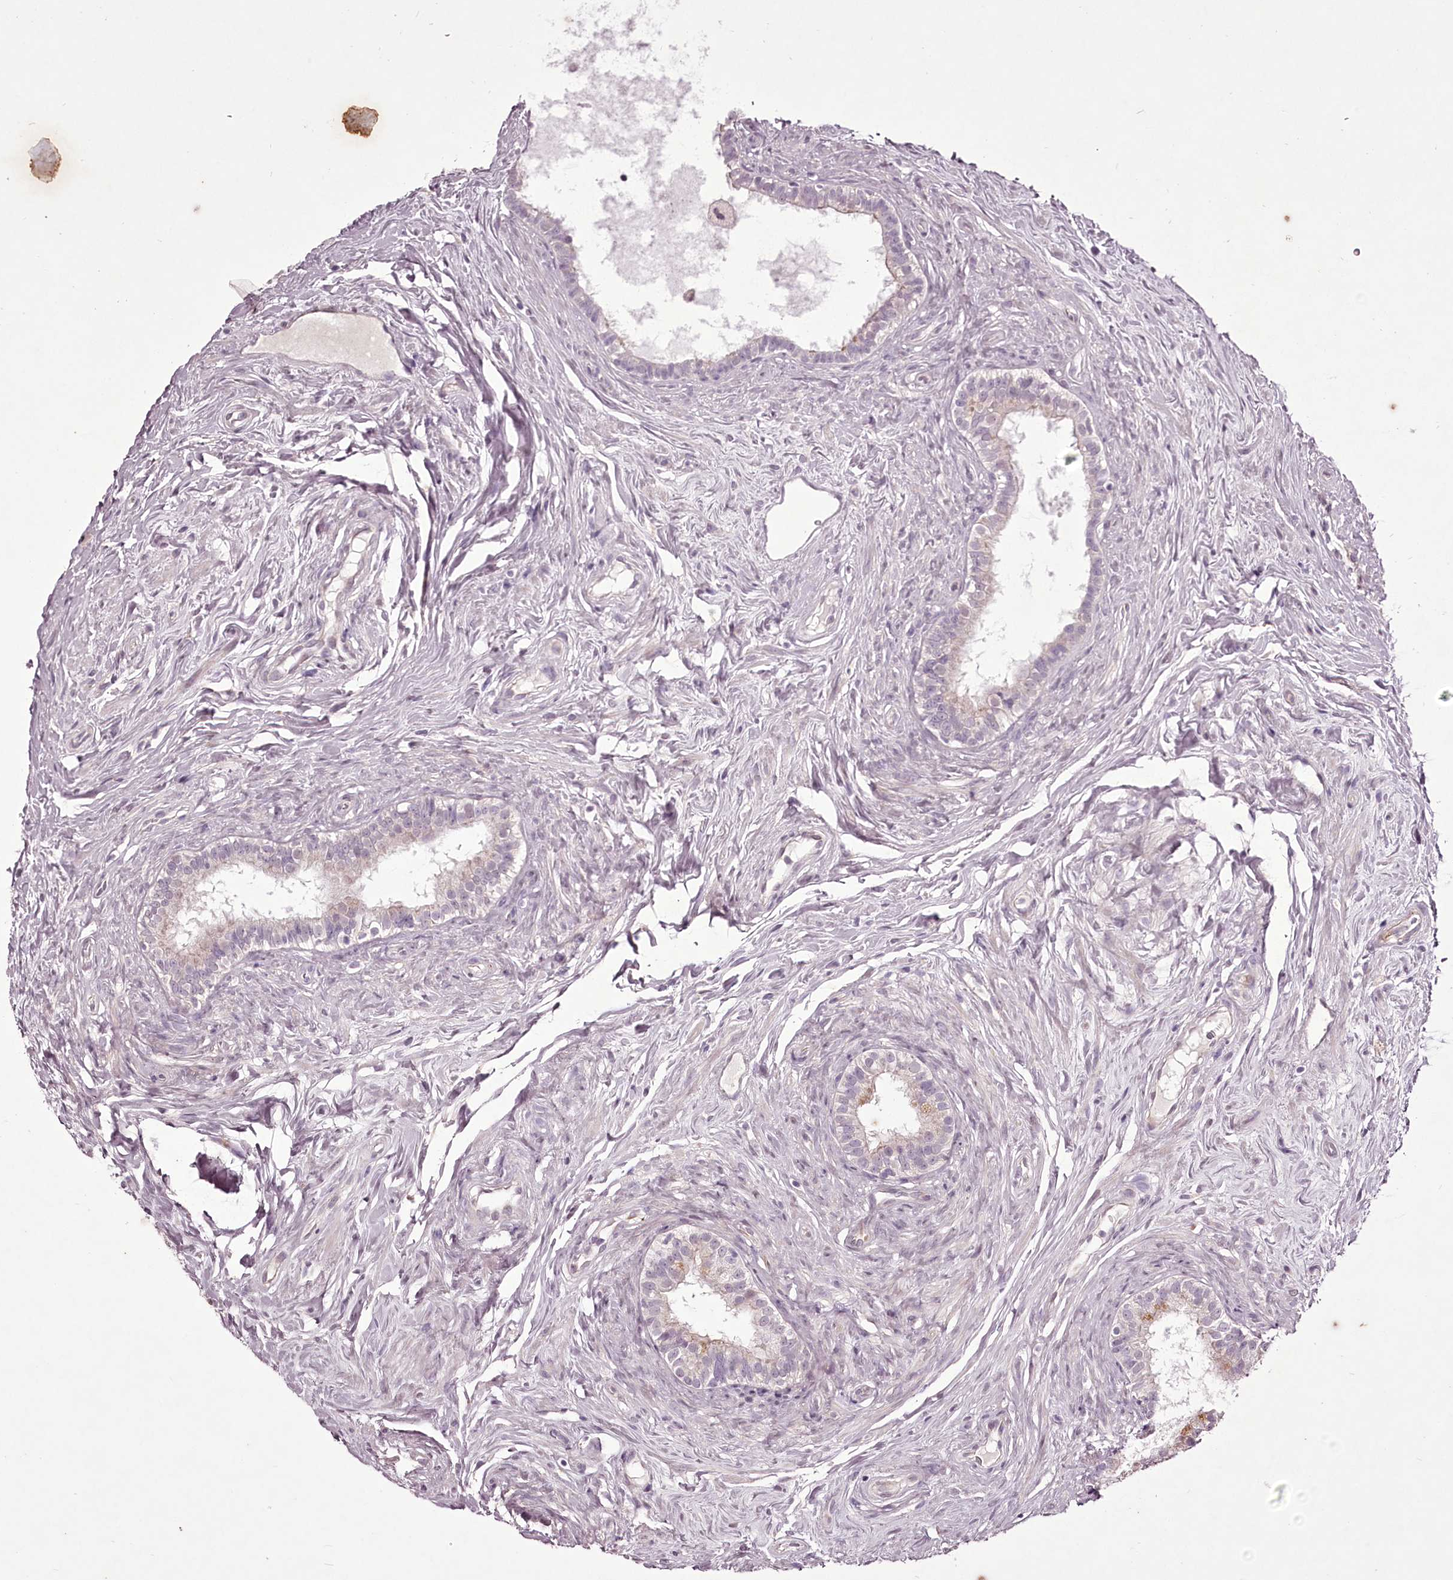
{"staining": {"intensity": "negative", "quantity": "none", "location": "none"}, "tissue": "epididymis", "cell_type": "Glandular cells", "image_type": "normal", "snomed": [{"axis": "morphology", "description": "Normal tissue, NOS"}, {"axis": "topography", "description": "Epididymis"}], "caption": "IHC image of benign epididymis: human epididymis stained with DAB (3,3'-diaminobenzidine) reveals no significant protein positivity in glandular cells.", "gene": "C1orf56", "patient": {"sex": "male", "age": 84}}